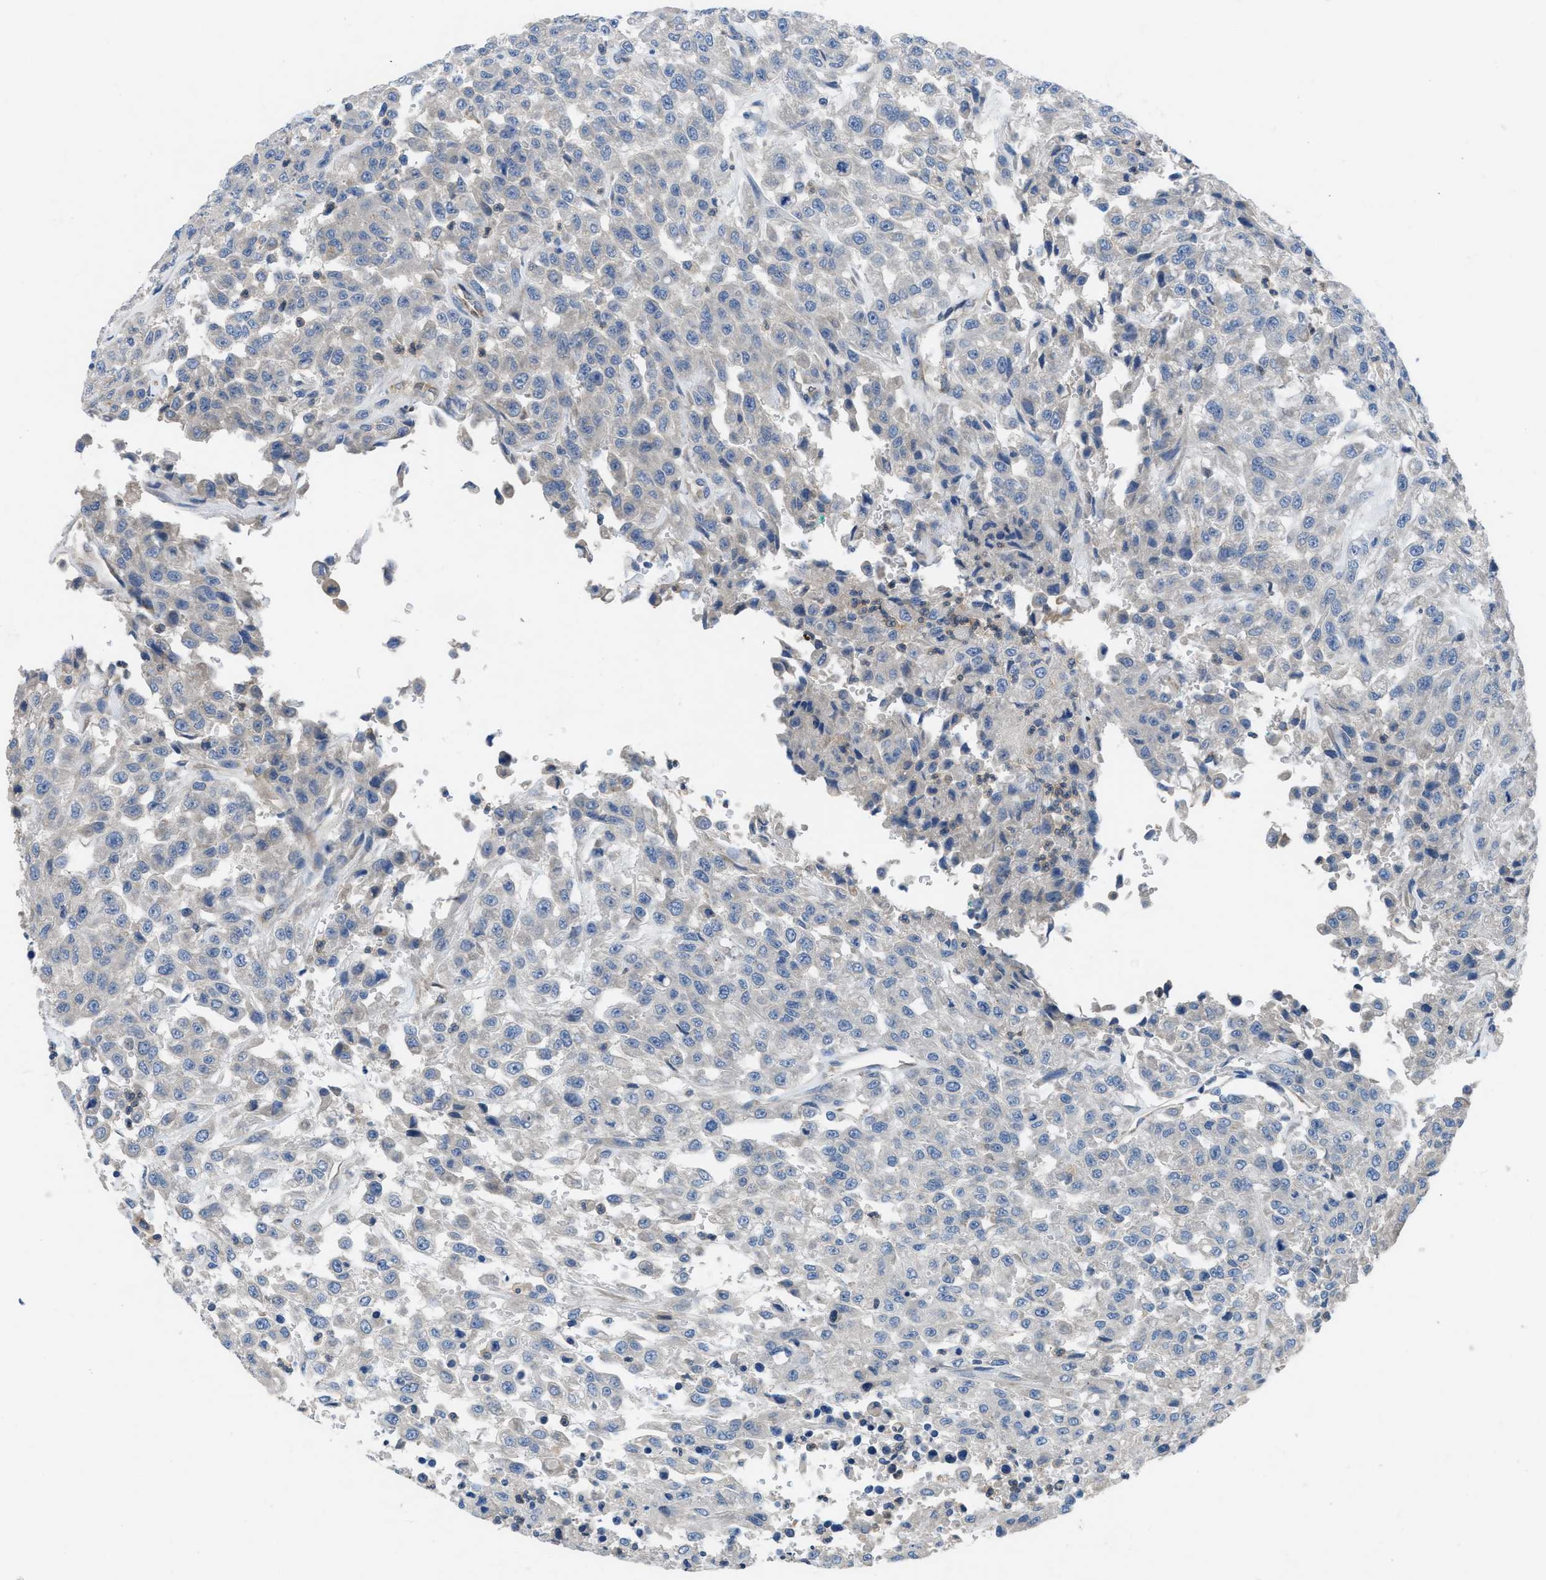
{"staining": {"intensity": "negative", "quantity": "none", "location": "none"}, "tissue": "urothelial cancer", "cell_type": "Tumor cells", "image_type": "cancer", "snomed": [{"axis": "morphology", "description": "Urothelial carcinoma, High grade"}, {"axis": "topography", "description": "Urinary bladder"}], "caption": "Immunohistochemistry (IHC) micrograph of urothelial cancer stained for a protein (brown), which displays no staining in tumor cells.", "gene": "PGR", "patient": {"sex": "male", "age": 46}}